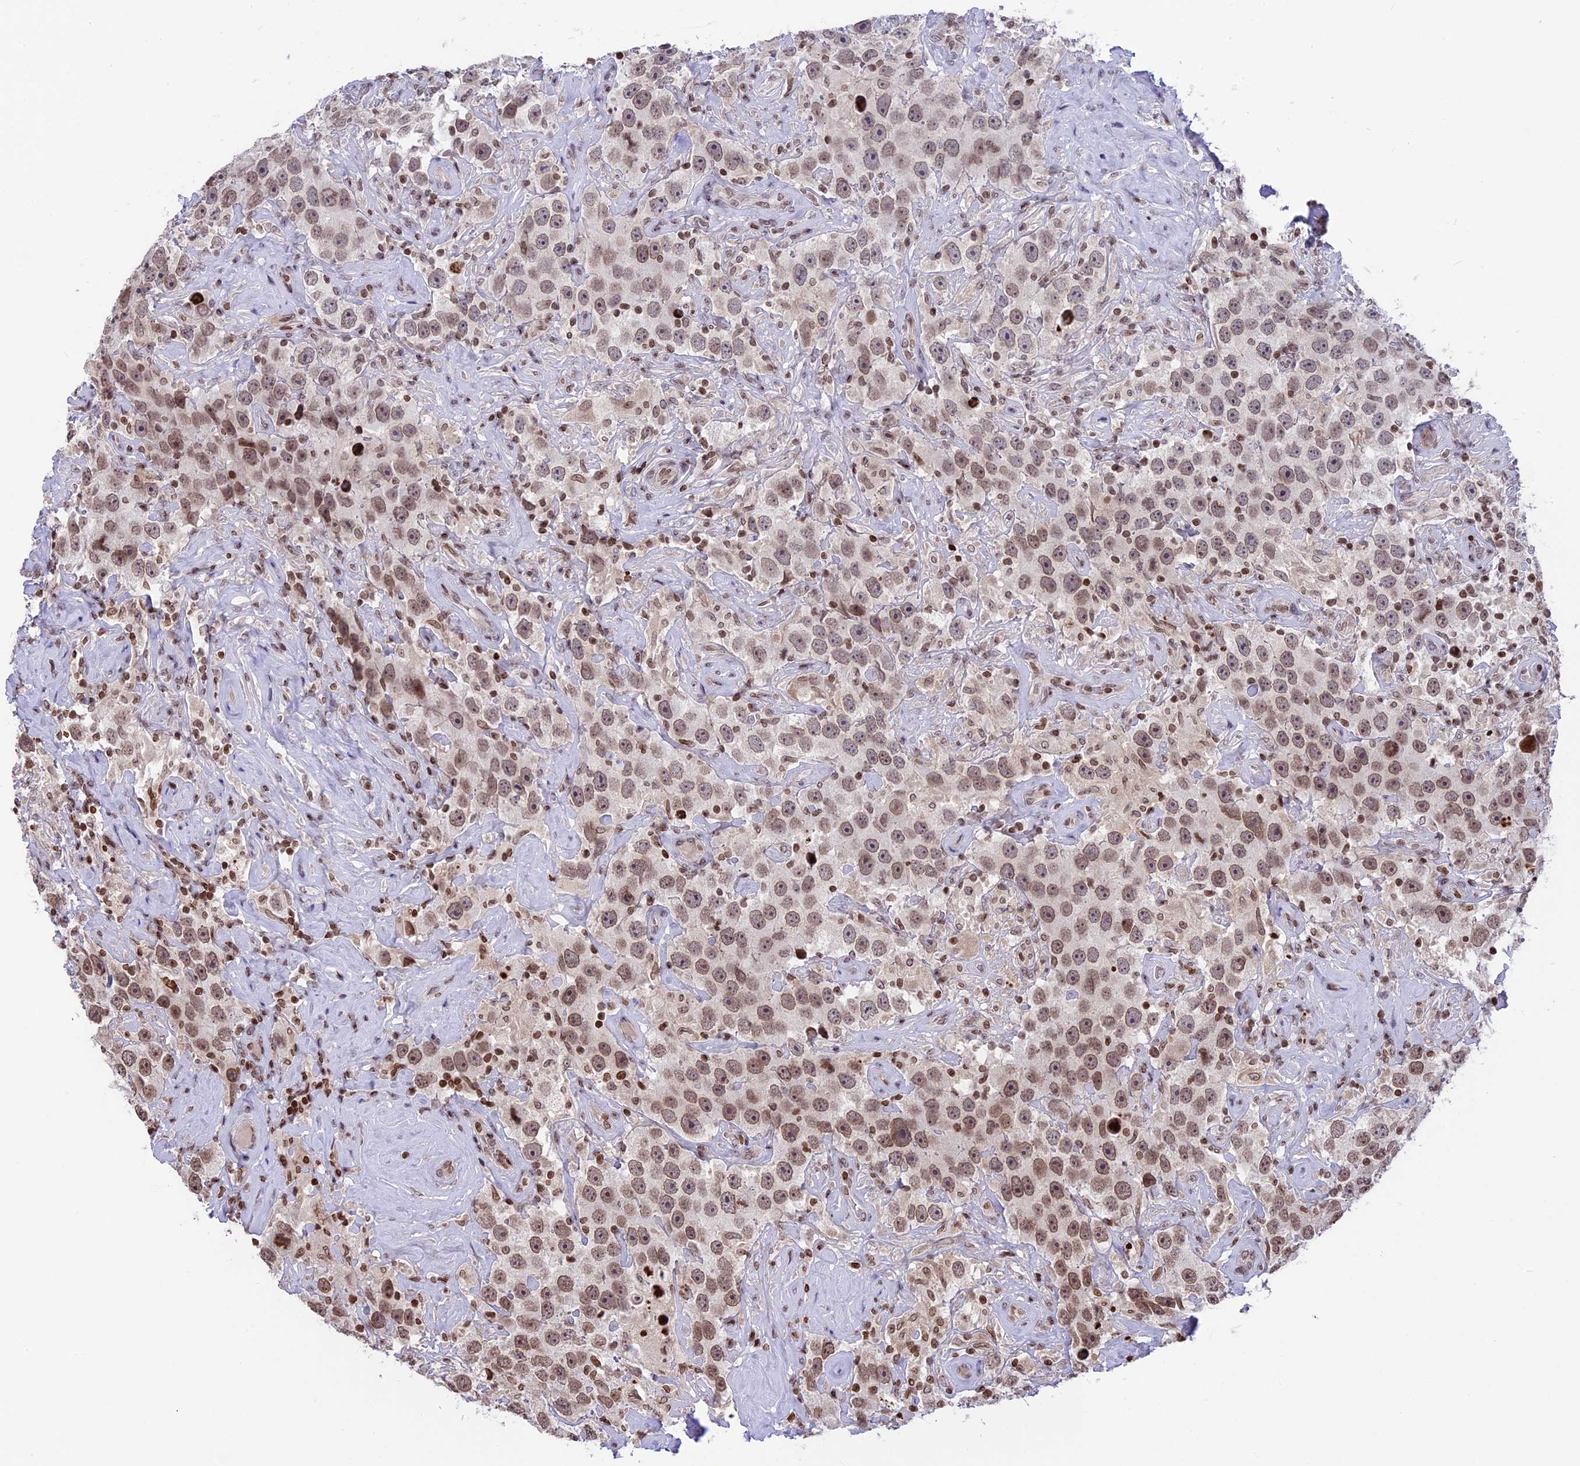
{"staining": {"intensity": "moderate", "quantity": ">75%", "location": "nuclear"}, "tissue": "testis cancer", "cell_type": "Tumor cells", "image_type": "cancer", "snomed": [{"axis": "morphology", "description": "Seminoma, NOS"}, {"axis": "topography", "description": "Testis"}], "caption": "A brown stain highlights moderate nuclear positivity of a protein in human testis cancer (seminoma) tumor cells.", "gene": "TET2", "patient": {"sex": "male", "age": 49}}